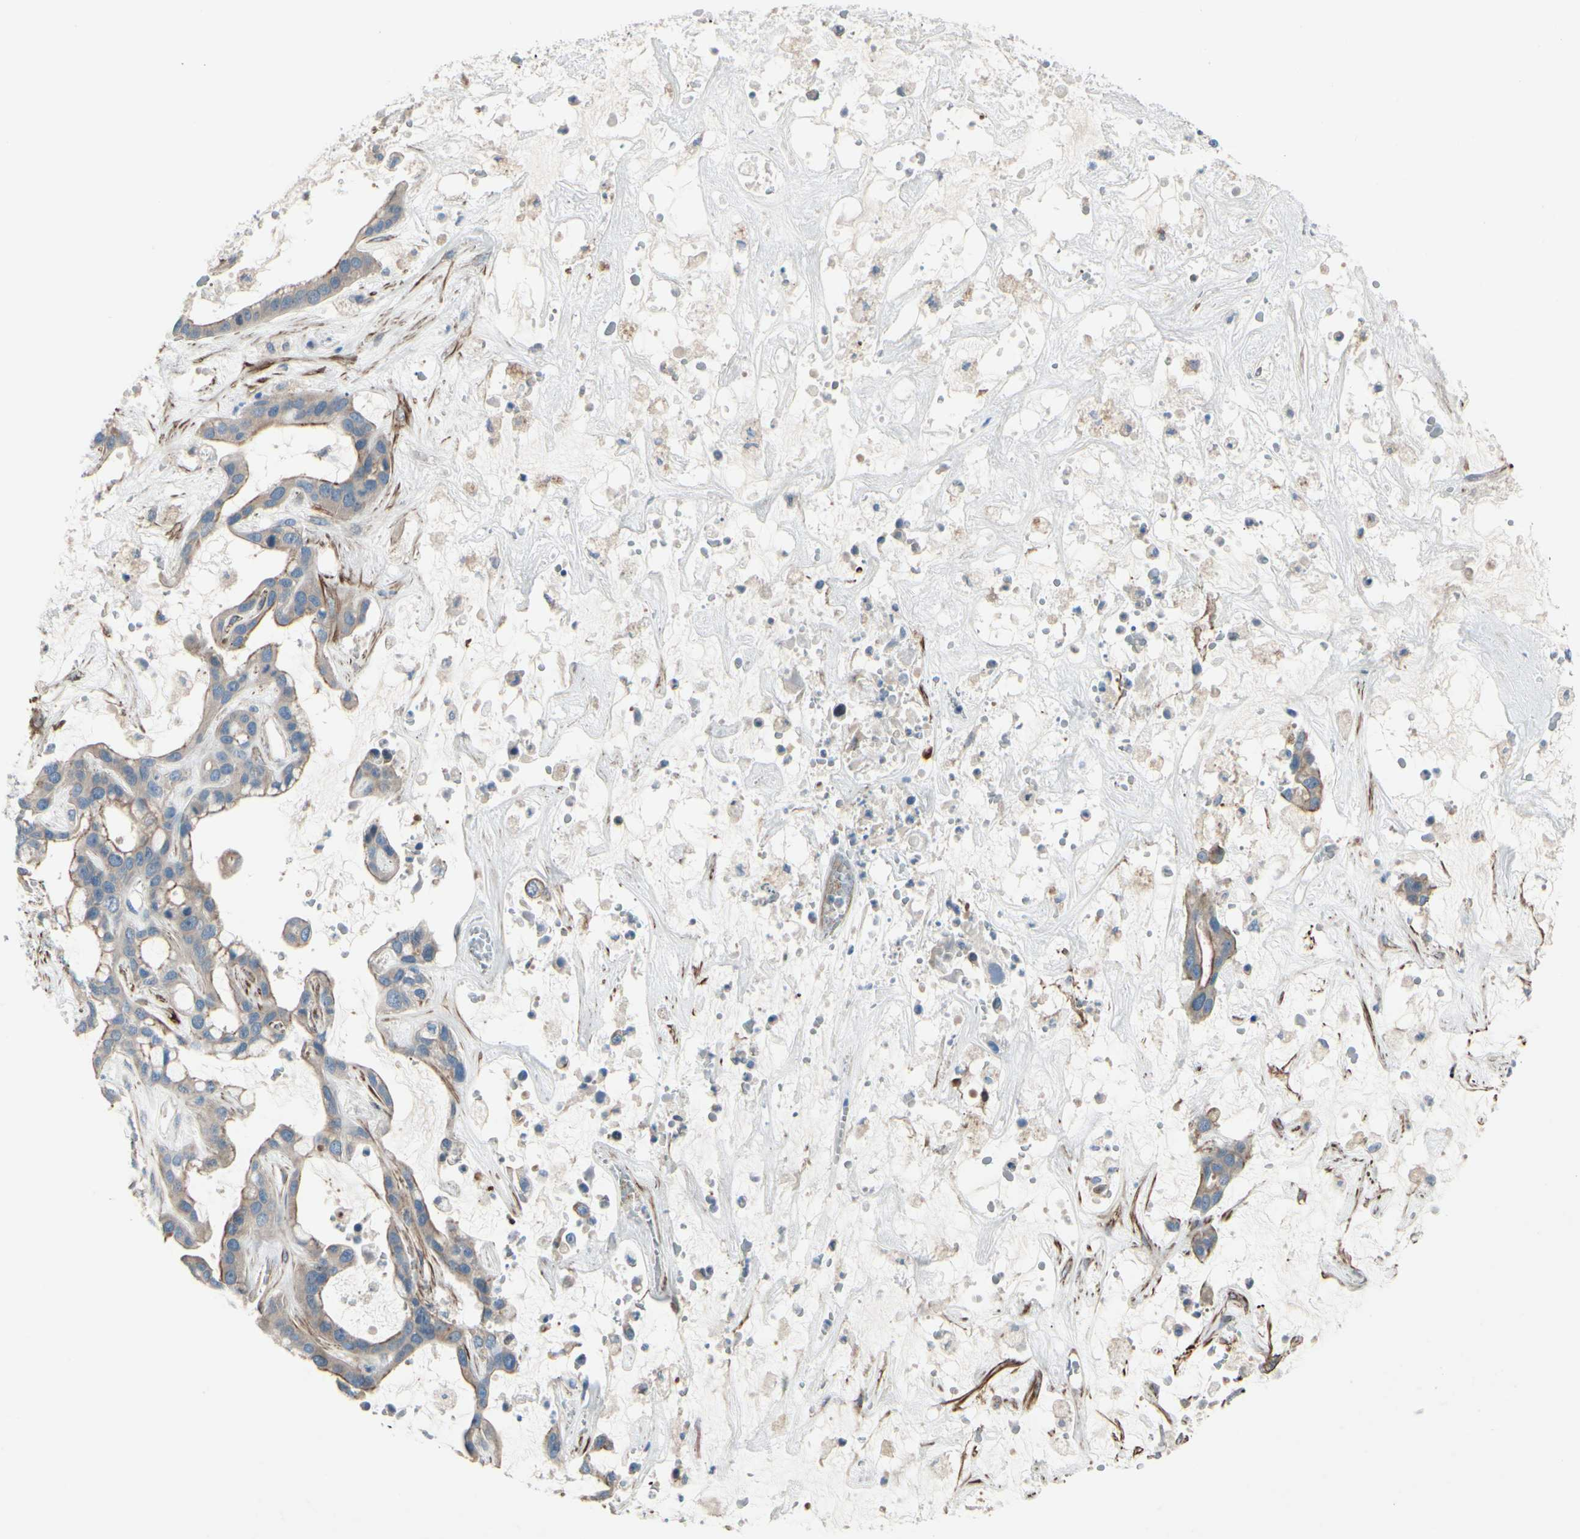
{"staining": {"intensity": "weak", "quantity": "25%-75%", "location": "cytoplasmic/membranous"}, "tissue": "liver cancer", "cell_type": "Tumor cells", "image_type": "cancer", "snomed": [{"axis": "morphology", "description": "Cholangiocarcinoma"}, {"axis": "topography", "description": "Liver"}], "caption": "IHC staining of liver cholangiocarcinoma, which displays low levels of weak cytoplasmic/membranous positivity in about 25%-75% of tumor cells indicating weak cytoplasmic/membranous protein staining. The staining was performed using DAB (3,3'-diaminobenzidine) (brown) for protein detection and nuclei were counterstained in hematoxylin (blue).", "gene": "TPM1", "patient": {"sex": "female", "age": 65}}